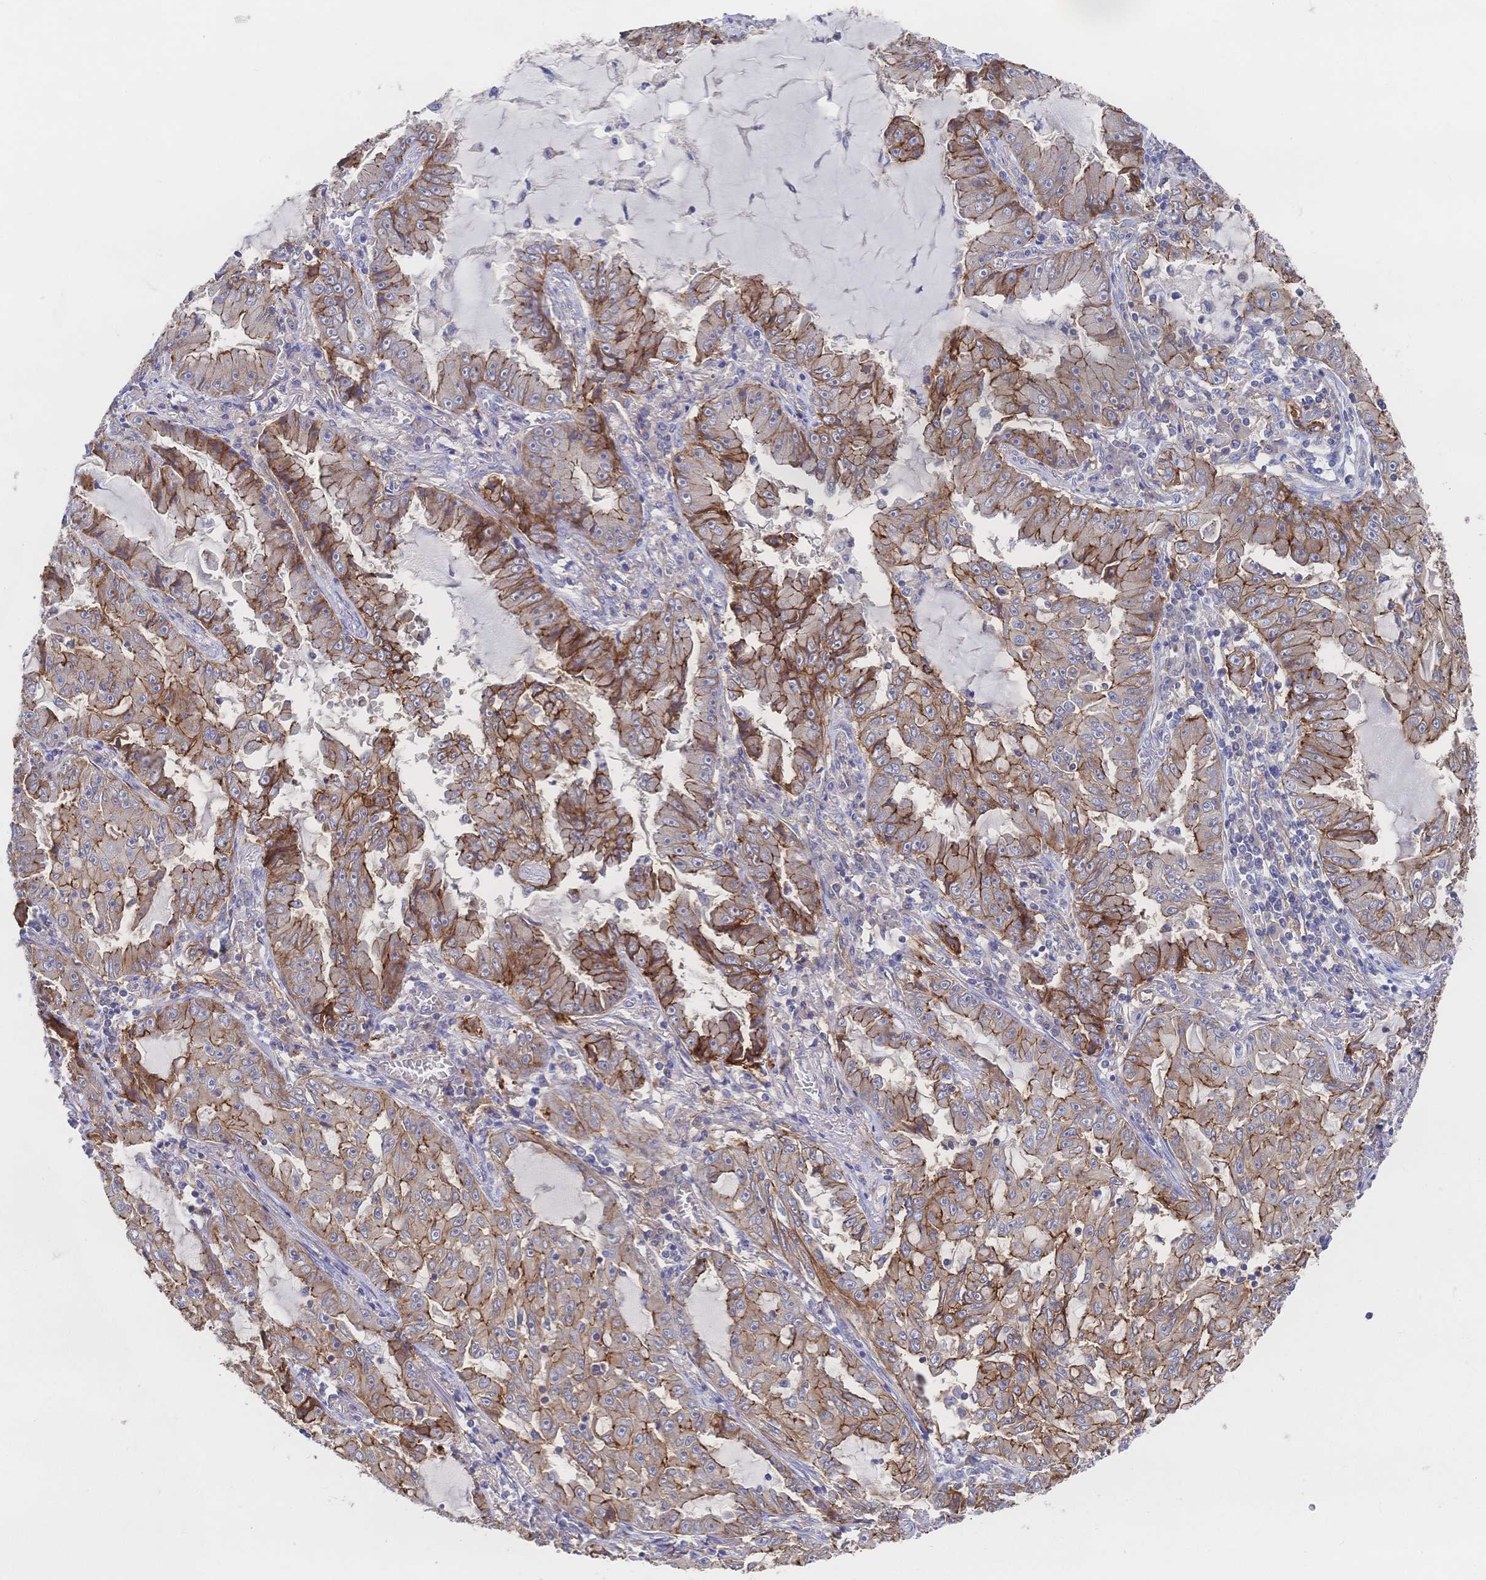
{"staining": {"intensity": "moderate", "quantity": ">75%", "location": "cytoplasmic/membranous"}, "tissue": "lung cancer", "cell_type": "Tumor cells", "image_type": "cancer", "snomed": [{"axis": "morphology", "description": "Adenocarcinoma, NOS"}, {"axis": "topography", "description": "Lung"}], "caption": "IHC (DAB (3,3'-diaminobenzidine)) staining of human lung cancer shows moderate cytoplasmic/membranous protein expression in approximately >75% of tumor cells. (DAB (3,3'-diaminobenzidine) = brown stain, brightfield microscopy at high magnification).", "gene": "F11R", "patient": {"sex": "female", "age": 52}}